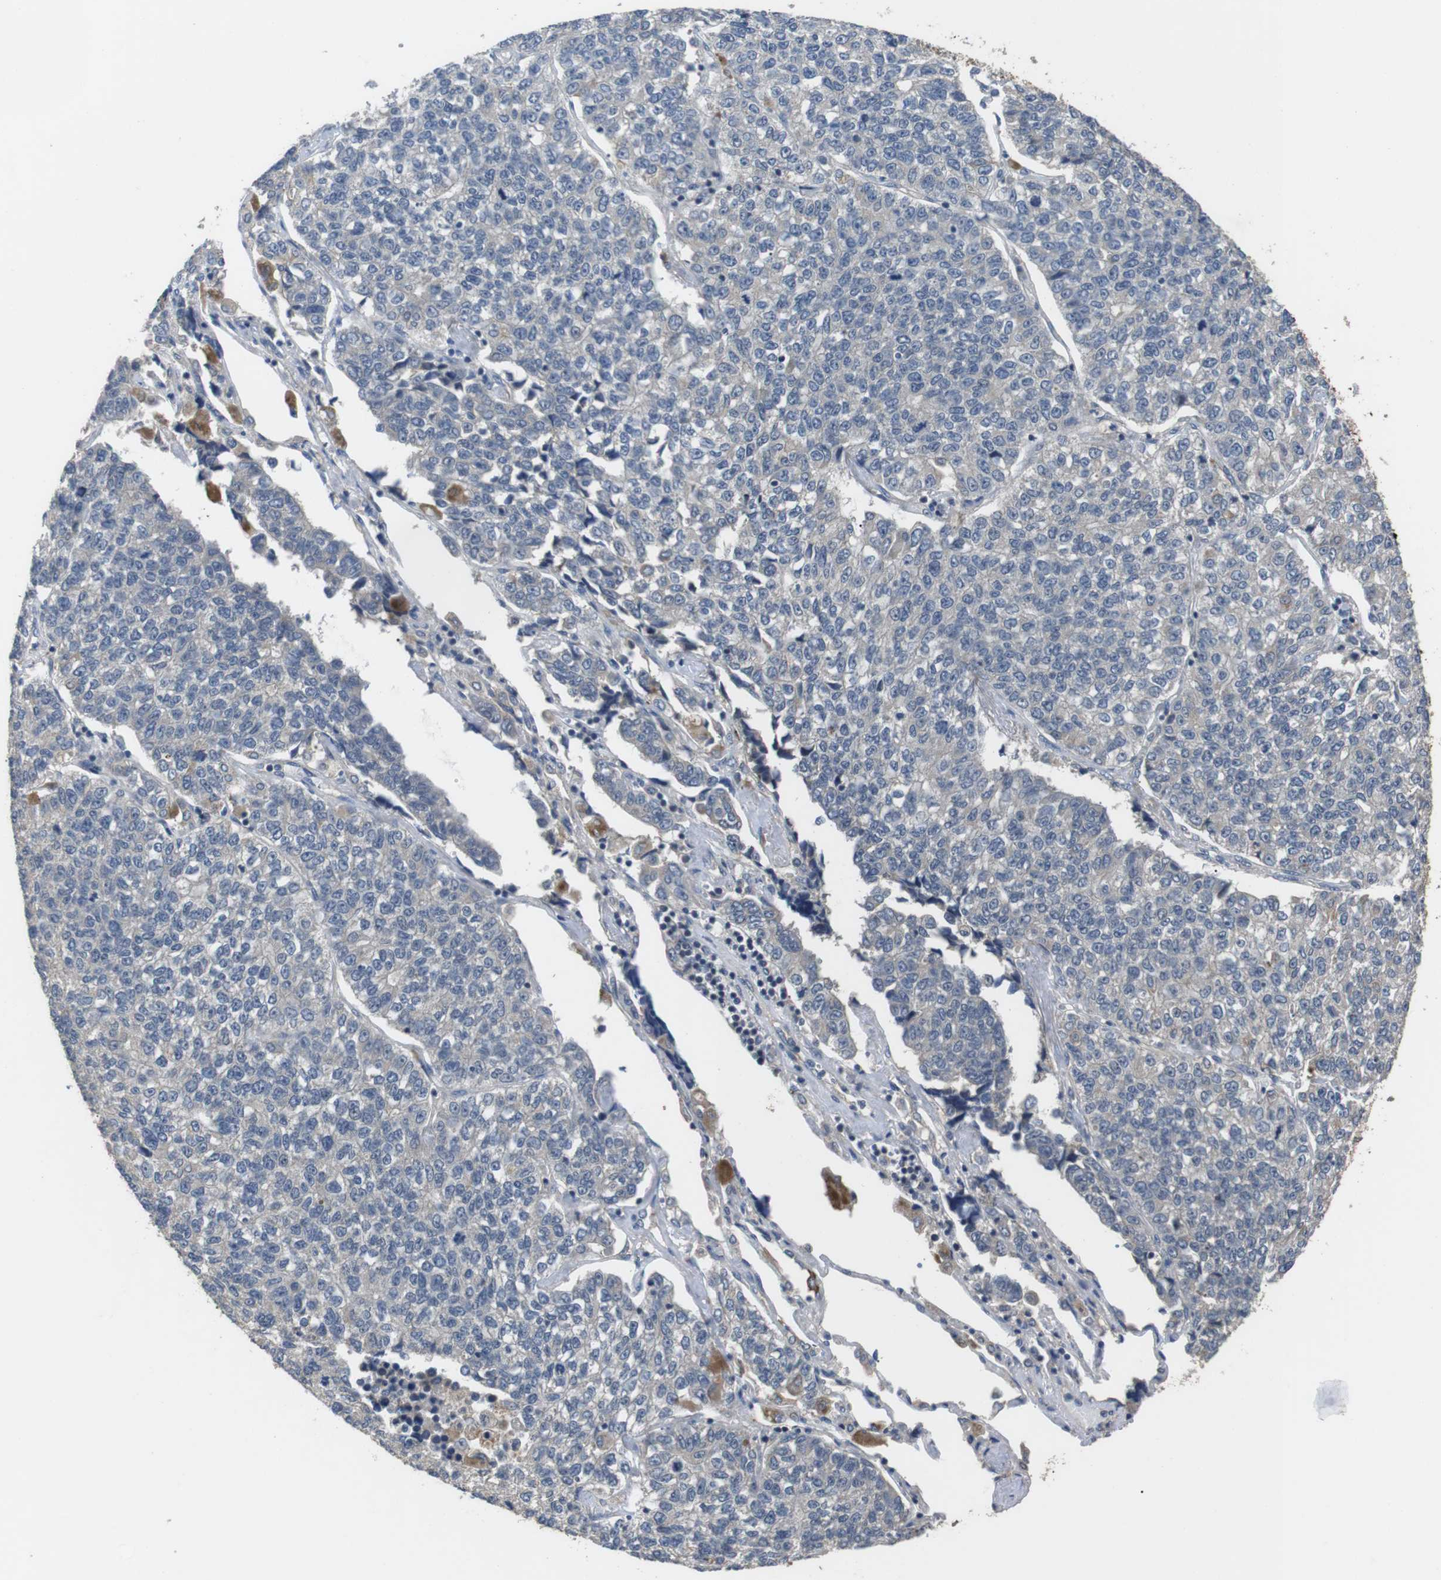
{"staining": {"intensity": "negative", "quantity": "none", "location": "none"}, "tissue": "lung cancer", "cell_type": "Tumor cells", "image_type": "cancer", "snomed": [{"axis": "morphology", "description": "Adenocarcinoma, NOS"}, {"axis": "topography", "description": "Lung"}], "caption": "A histopathology image of human lung cancer (adenocarcinoma) is negative for staining in tumor cells.", "gene": "ADGRL3", "patient": {"sex": "male", "age": 49}}